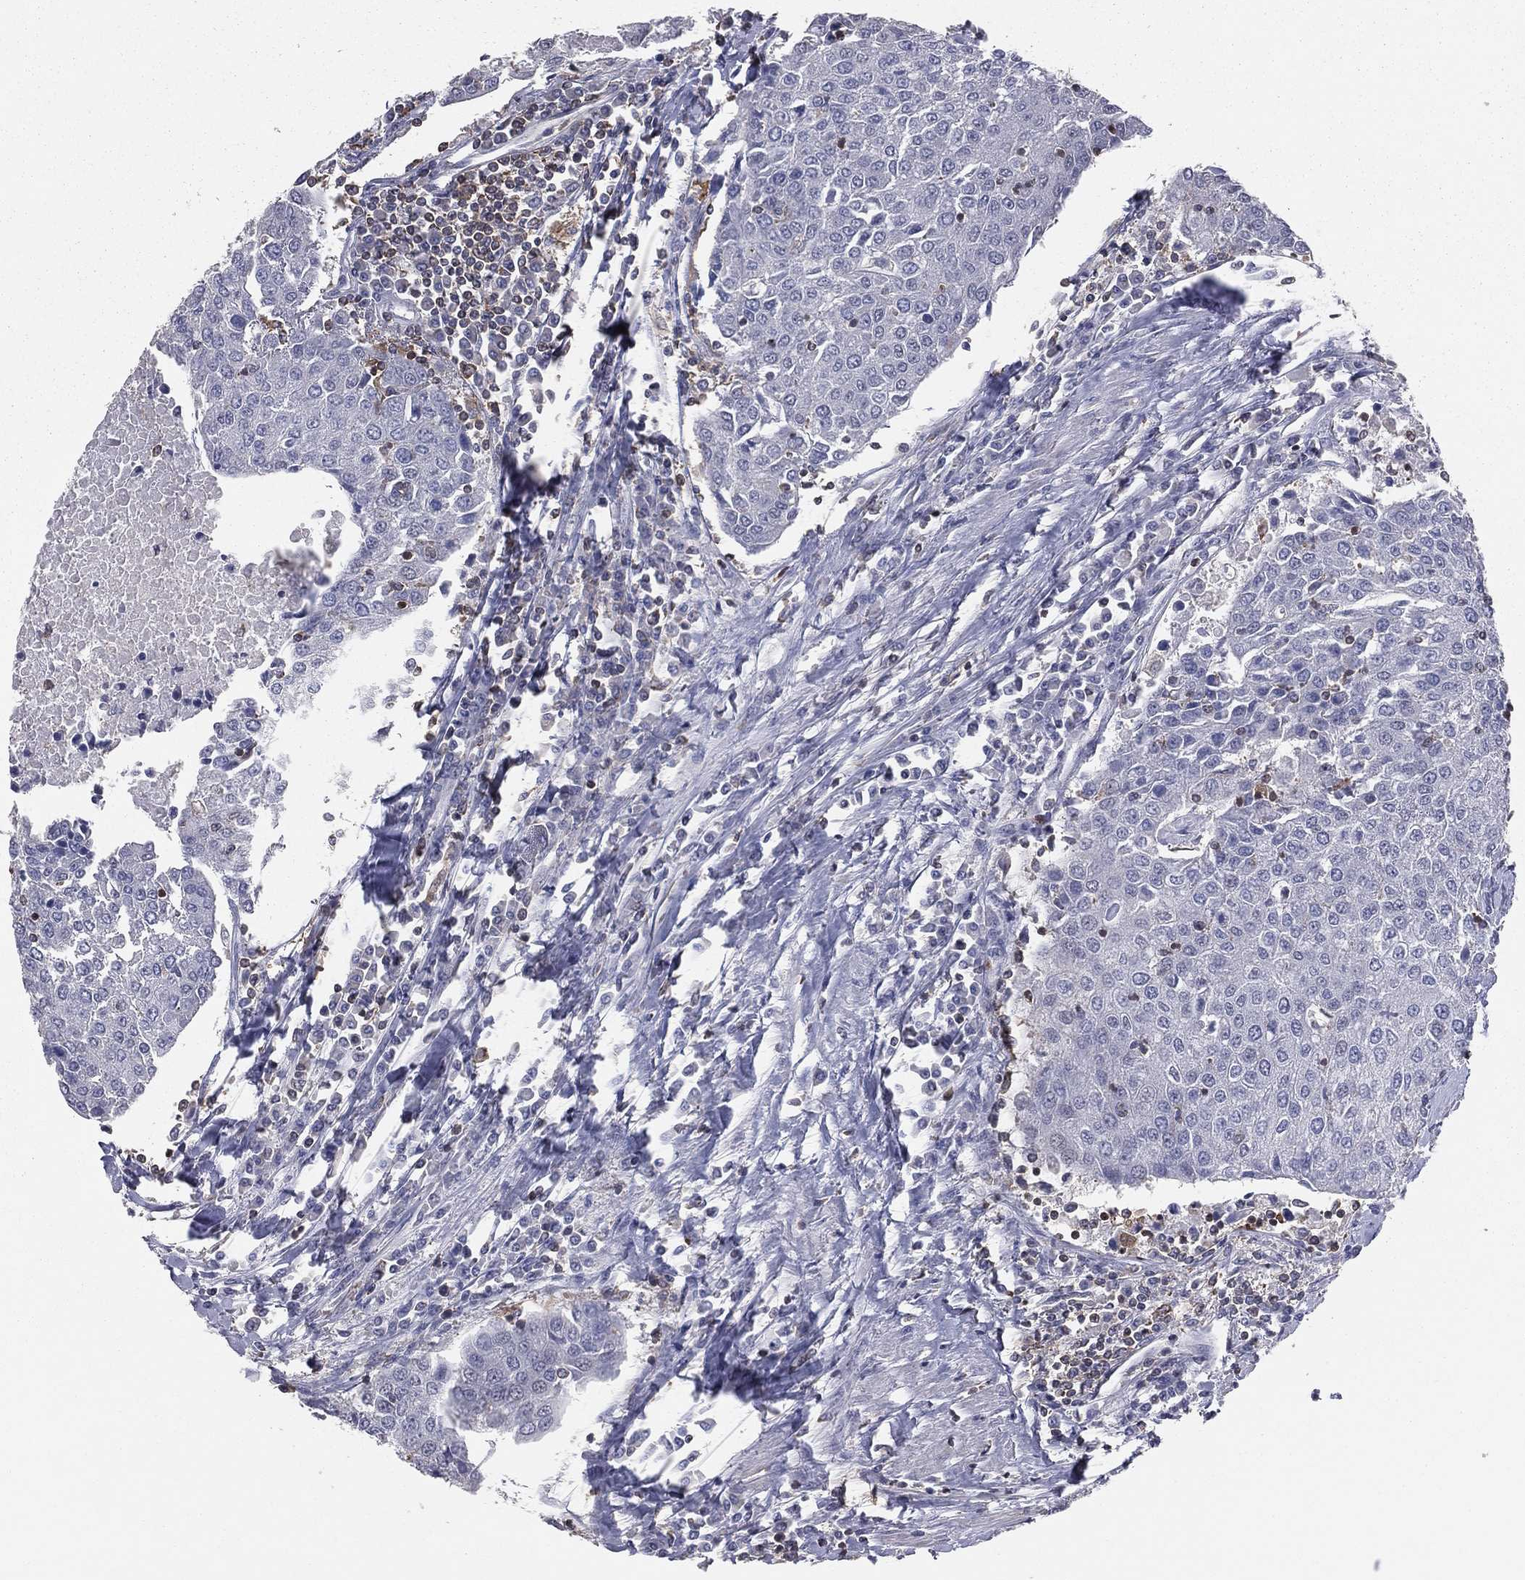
{"staining": {"intensity": "negative", "quantity": "none", "location": "none"}, "tissue": "urothelial cancer", "cell_type": "Tumor cells", "image_type": "cancer", "snomed": [{"axis": "morphology", "description": "Urothelial carcinoma, High grade"}, {"axis": "topography", "description": "Urinary bladder"}], "caption": "Immunohistochemistry of high-grade urothelial carcinoma exhibits no expression in tumor cells. (DAB immunohistochemistry with hematoxylin counter stain).", "gene": "PSTPIP1", "patient": {"sex": "female", "age": 85}}